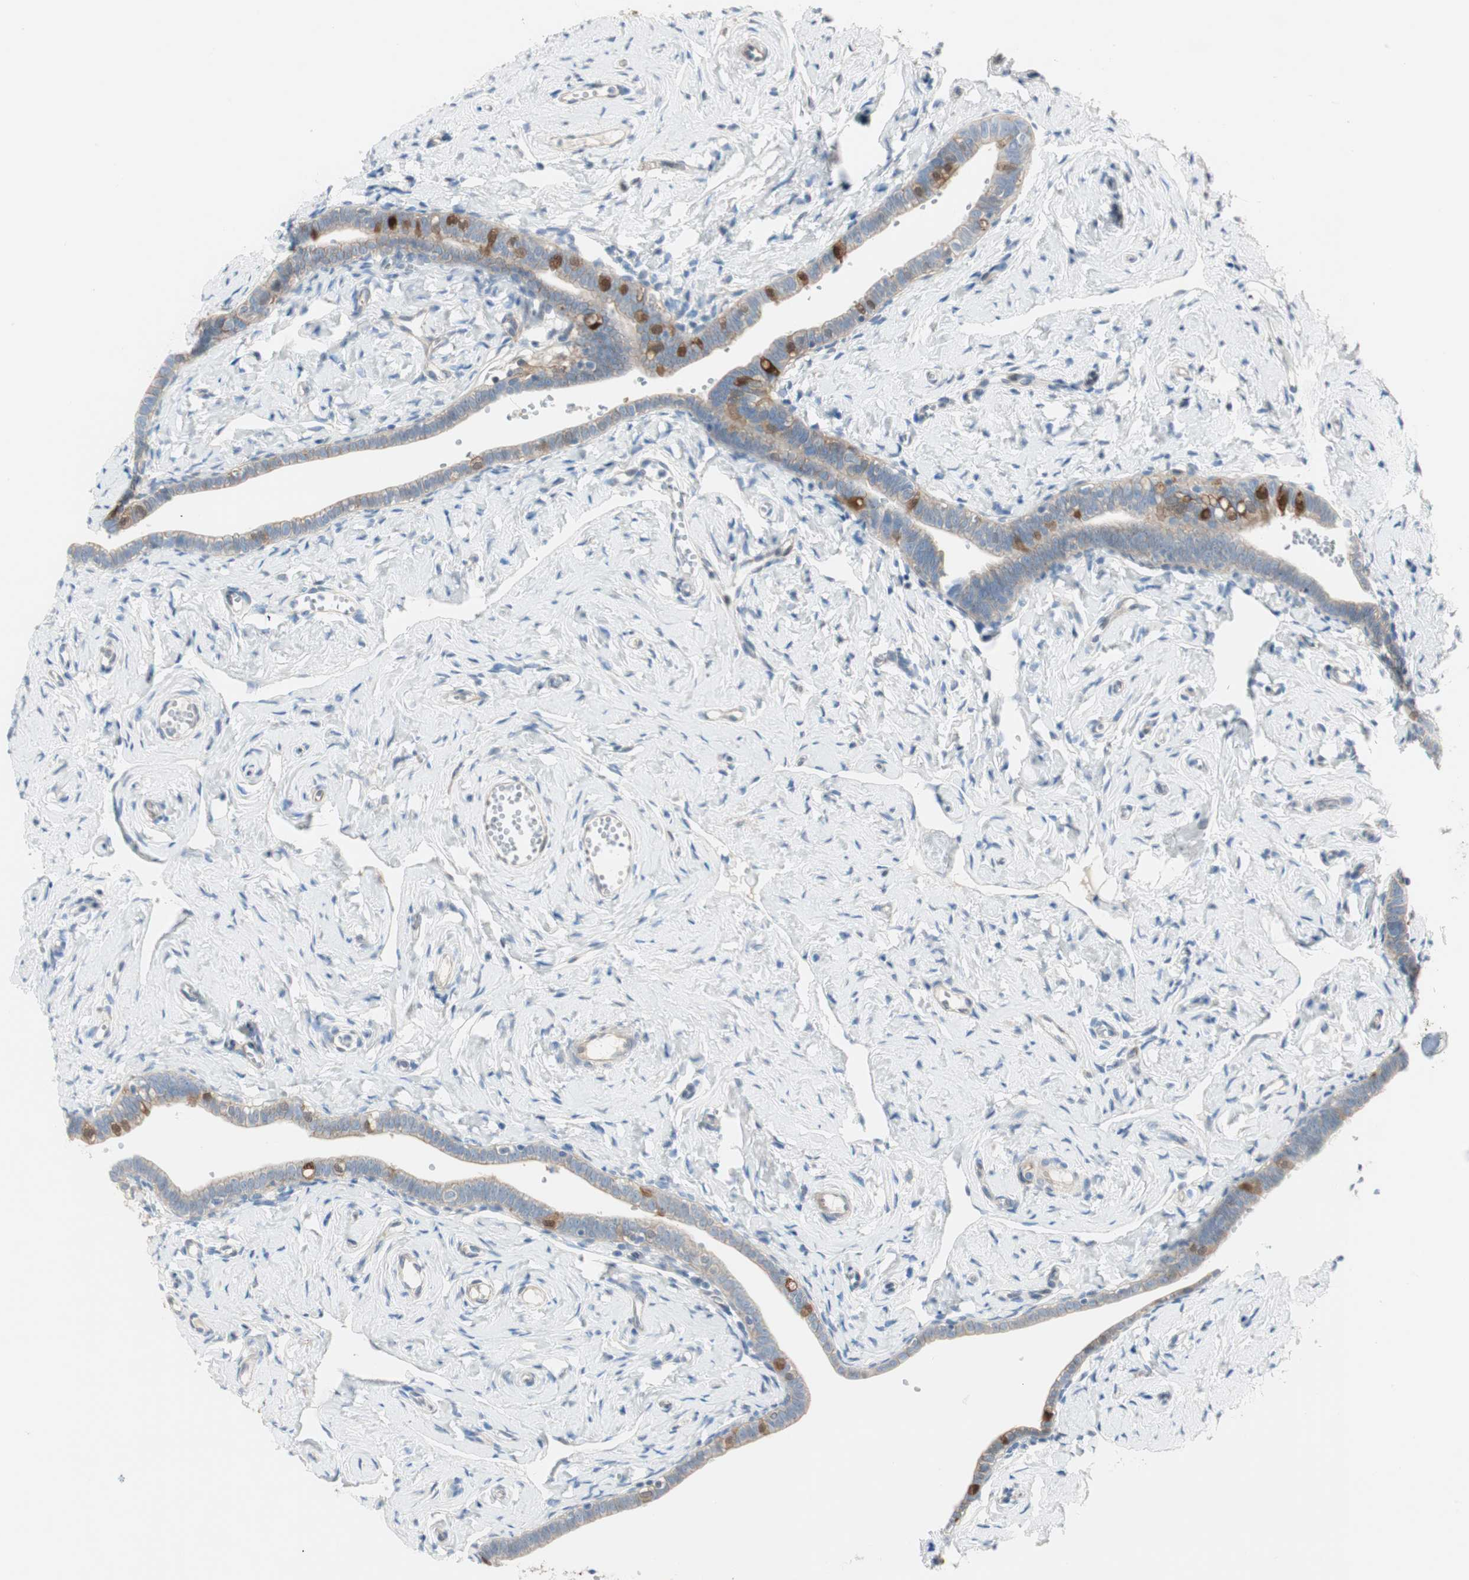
{"staining": {"intensity": "moderate", "quantity": "<25%", "location": "cytoplasmic/membranous,nuclear"}, "tissue": "fallopian tube", "cell_type": "Glandular cells", "image_type": "normal", "snomed": [{"axis": "morphology", "description": "Normal tissue, NOS"}, {"axis": "topography", "description": "Fallopian tube"}], "caption": "About <25% of glandular cells in normal fallopian tube reveal moderate cytoplasmic/membranous,nuclear protein staining as visualized by brown immunohistochemical staining.", "gene": "CDK3", "patient": {"sex": "female", "age": 71}}